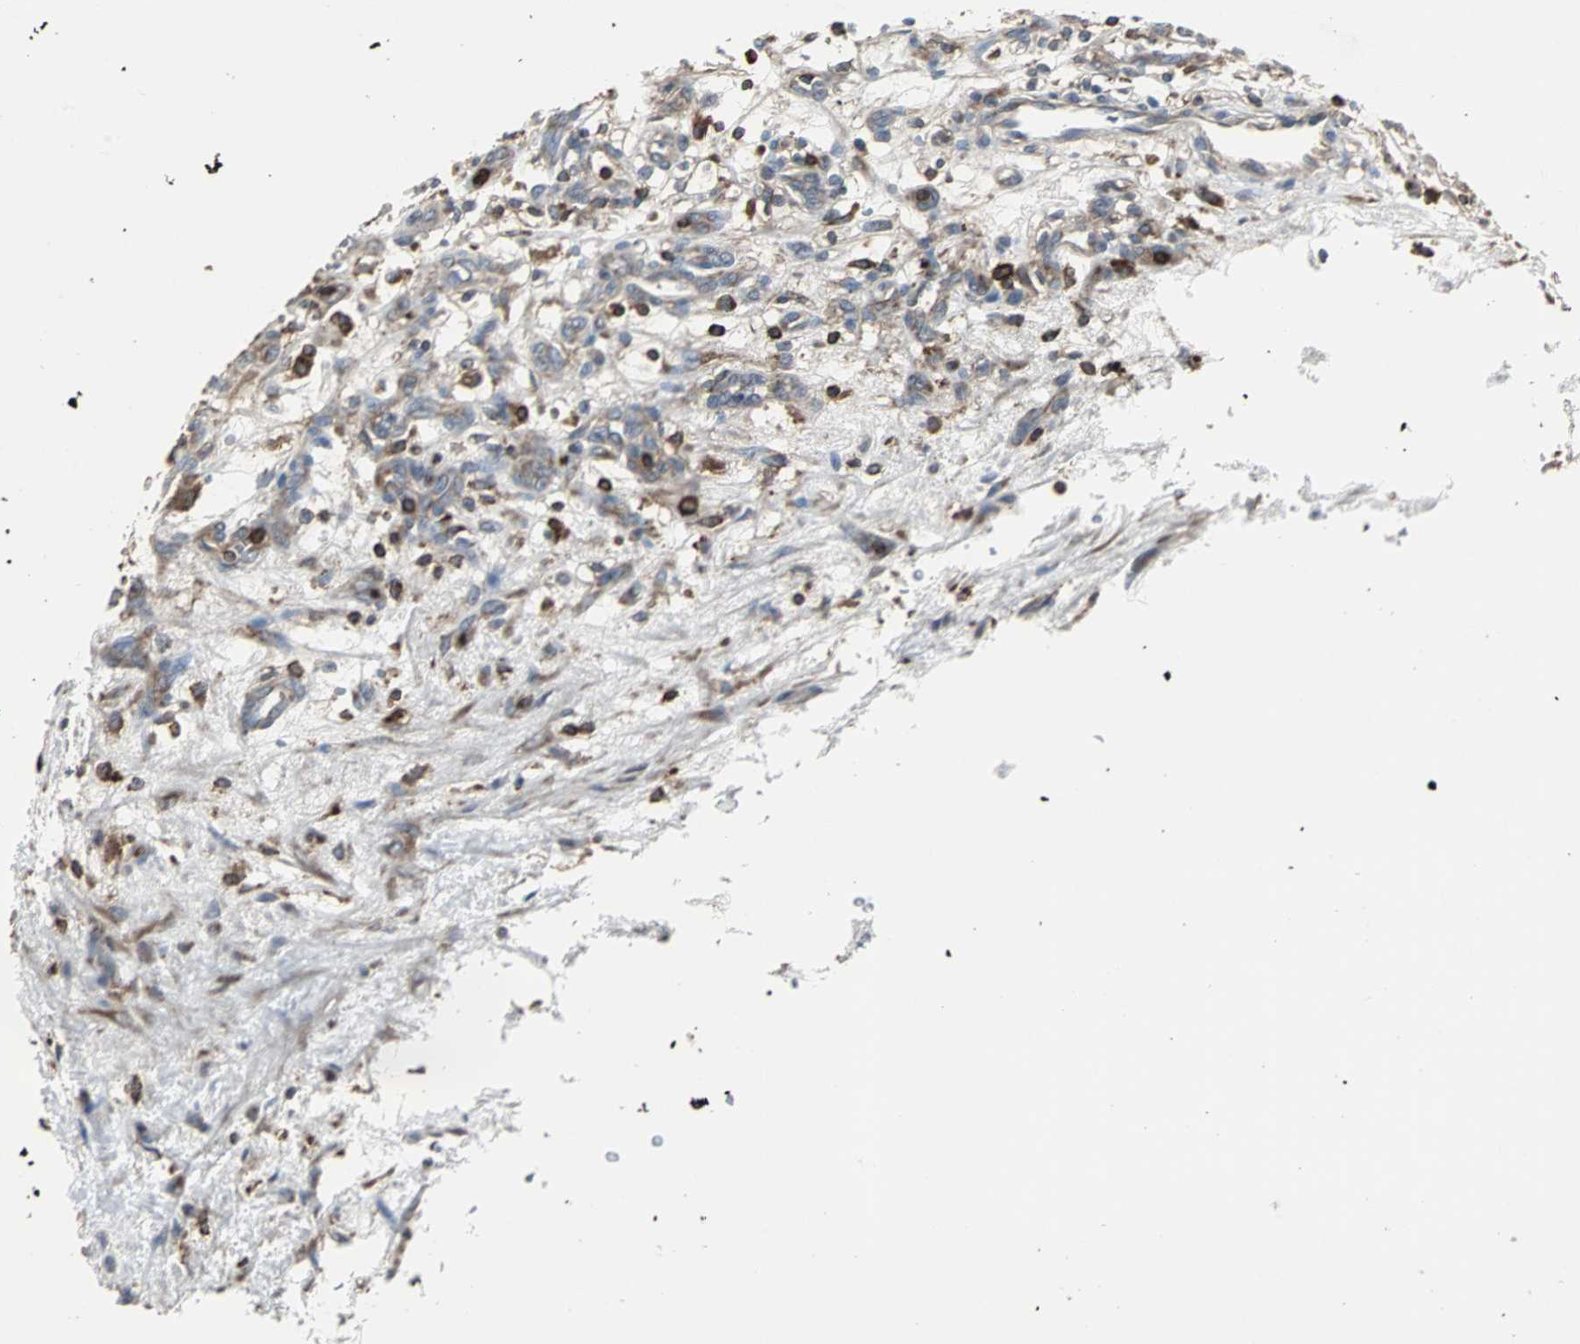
{"staining": {"intensity": "moderate", "quantity": "25%-75%", "location": "cytoplasmic/membranous"}, "tissue": "renal cancer", "cell_type": "Tumor cells", "image_type": "cancer", "snomed": [{"axis": "morphology", "description": "Adenocarcinoma, NOS"}, {"axis": "topography", "description": "Kidney"}], "caption": "Brown immunohistochemical staining in human adenocarcinoma (renal) displays moderate cytoplasmic/membranous expression in about 25%-75% of tumor cells. The protein is stained brown, and the nuclei are stained in blue (DAB (3,3'-diaminobenzidine) IHC with brightfield microscopy, high magnification).", "gene": "LRRFIP1", "patient": {"sex": "female", "age": 57}}